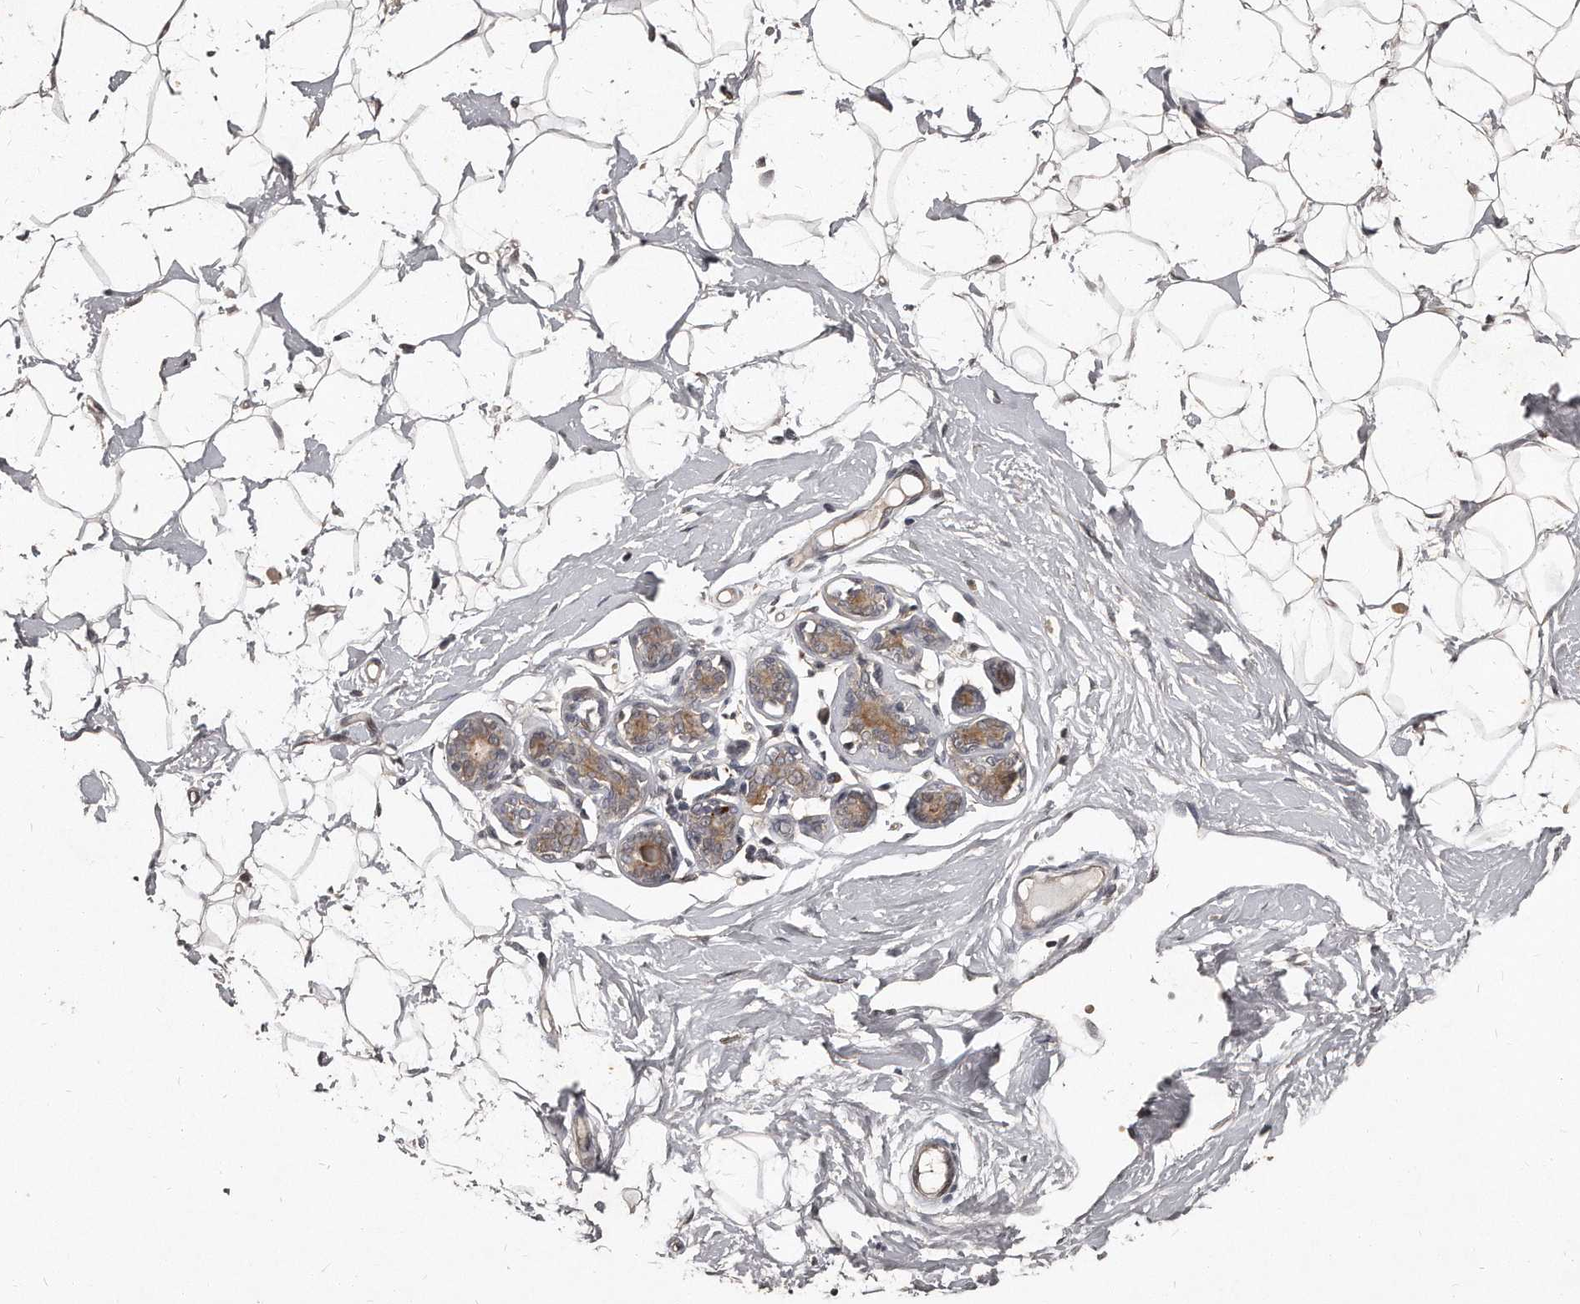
{"staining": {"intensity": "weak", "quantity": "<25%", "location": "cytoplasmic/membranous"}, "tissue": "adipose tissue", "cell_type": "Adipocytes", "image_type": "normal", "snomed": [{"axis": "morphology", "description": "Normal tissue, NOS"}, {"axis": "topography", "description": "Breast"}], "caption": "Adipose tissue was stained to show a protein in brown. There is no significant staining in adipocytes. (IHC, brightfield microscopy, high magnification).", "gene": "GRB10", "patient": {"sex": "female", "age": 23}}